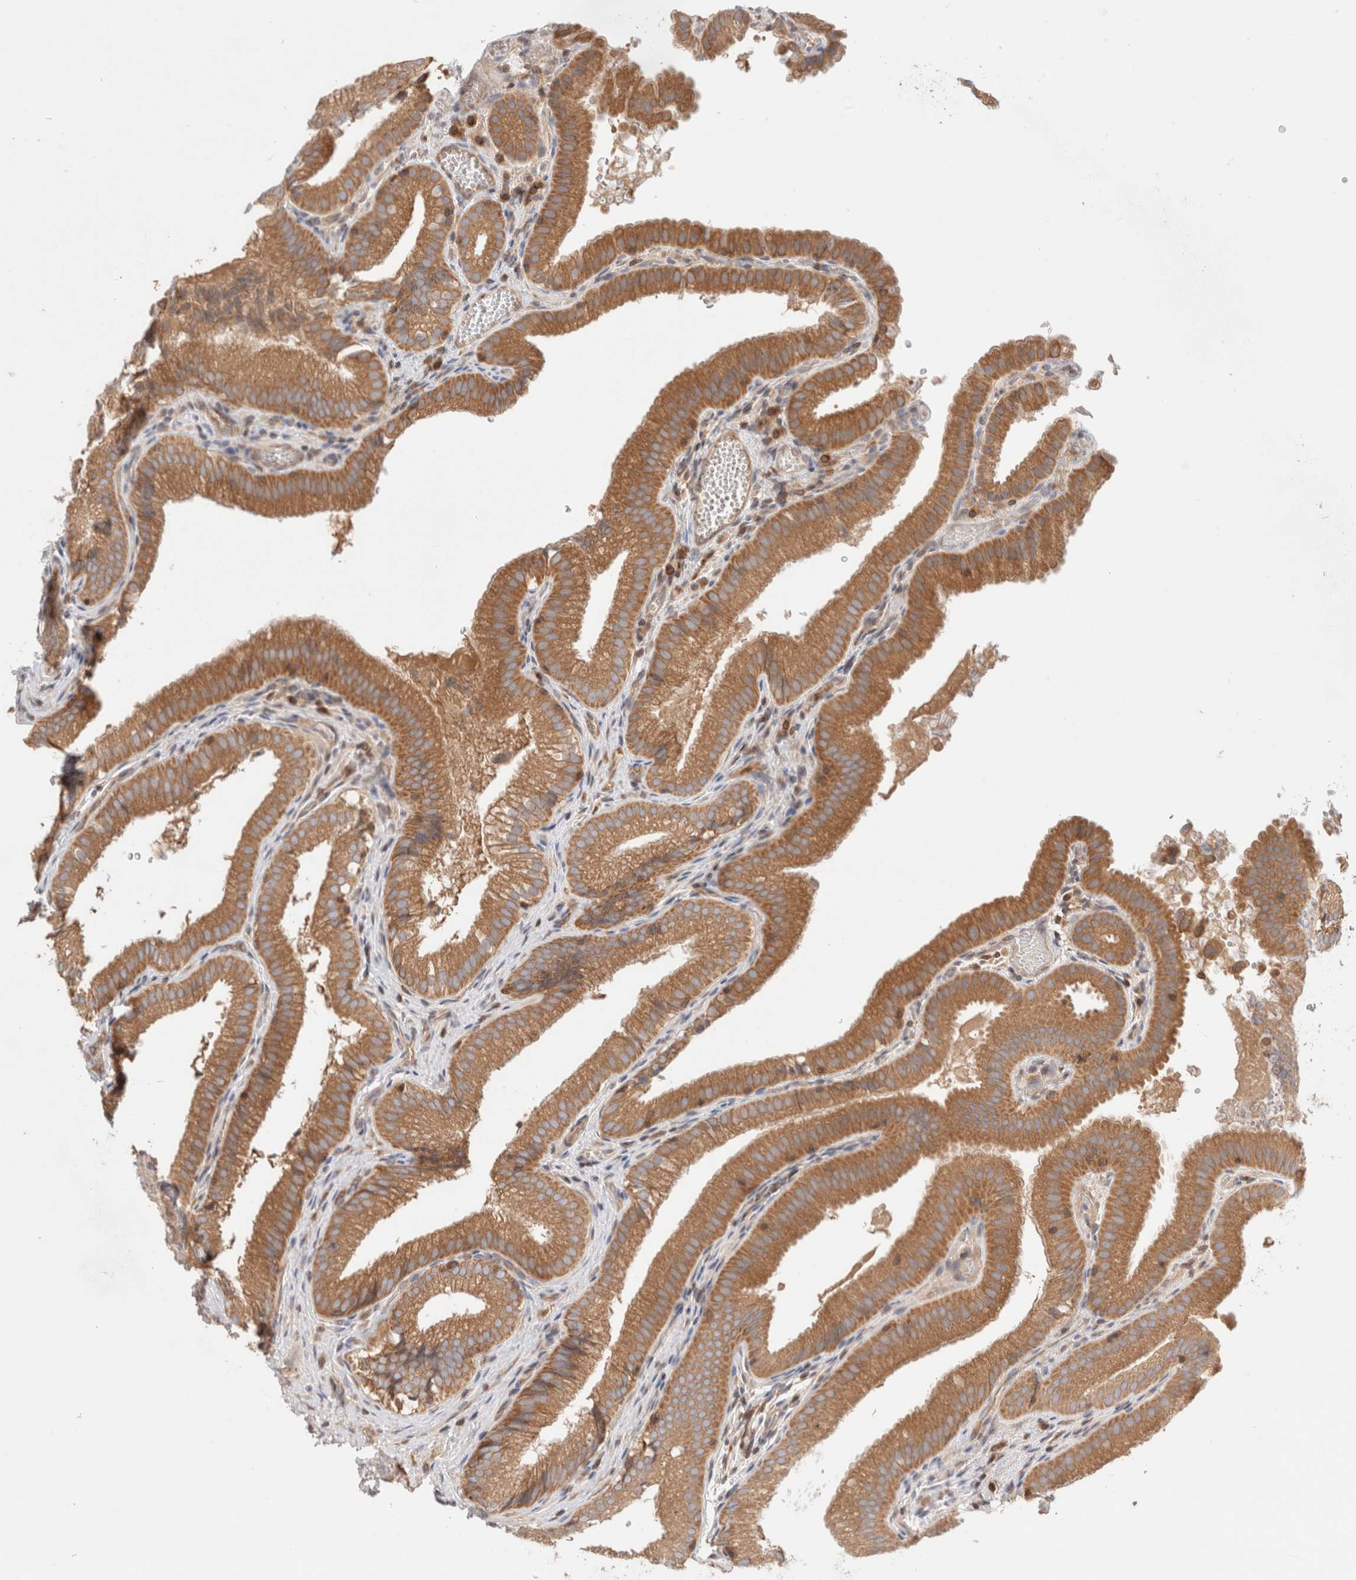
{"staining": {"intensity": "moderate", "quantity": ">75%", "location": "cytoplasmic/membranous"}, "tissue": "gallbladder", "cell_type": "Glandular cells", "image_type": "normal", "snomed": [{"axis": "morphology", "description": "Normal tissue, NOS"}, {"axis": "topography", "description": "Gallbladder"}], "caption": "Human gallbladder stained with a brown dye displays moderate cytoplasmic/membranous positive expression in approximately >75% of glandular cells.", "gene": "SIKE1", "patient": {"sex": "female", "age": 30}}